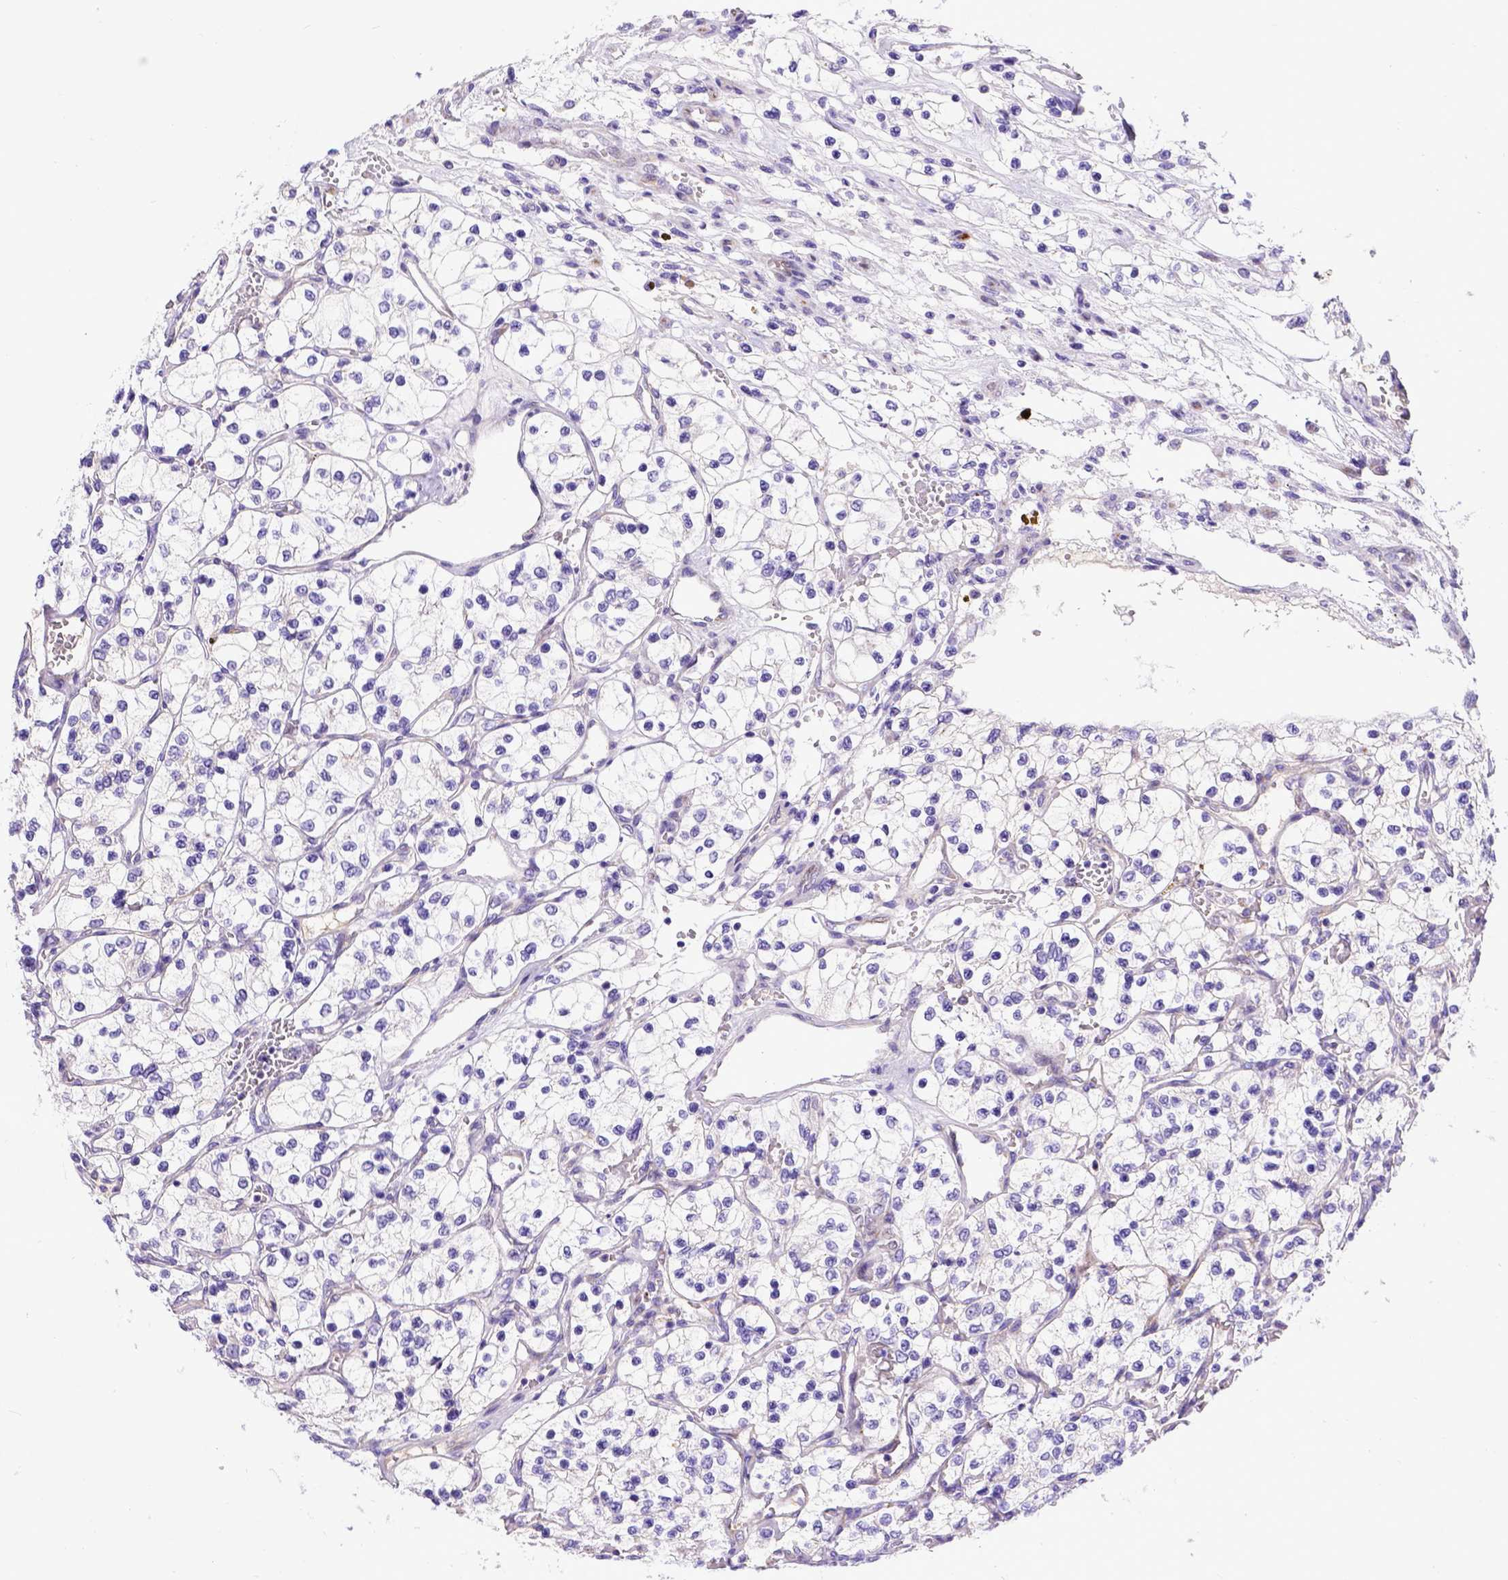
{"staining": {"intensity": "negative", "quantity": "none", "location": "none"}, "tissue": "renal cancer", "cell_type": "Tumor cells", "image_type": "cancer", "snomed": [{"axis": "morphology", "description": "Adenocarcinoma, NOS"}, {"axis": "topography", "description": "Kidney"}], "caption": "The histopathology image displays no staining of tumor cells in adenocarcinoma (renal). (Stains: DAB immunohistochemistry with hematoxylin counter stain, Microscopy: brightfield microscopy at high magnification).", "gene": "CFAP300", "patient": {"sex": "female", "age": 69}}